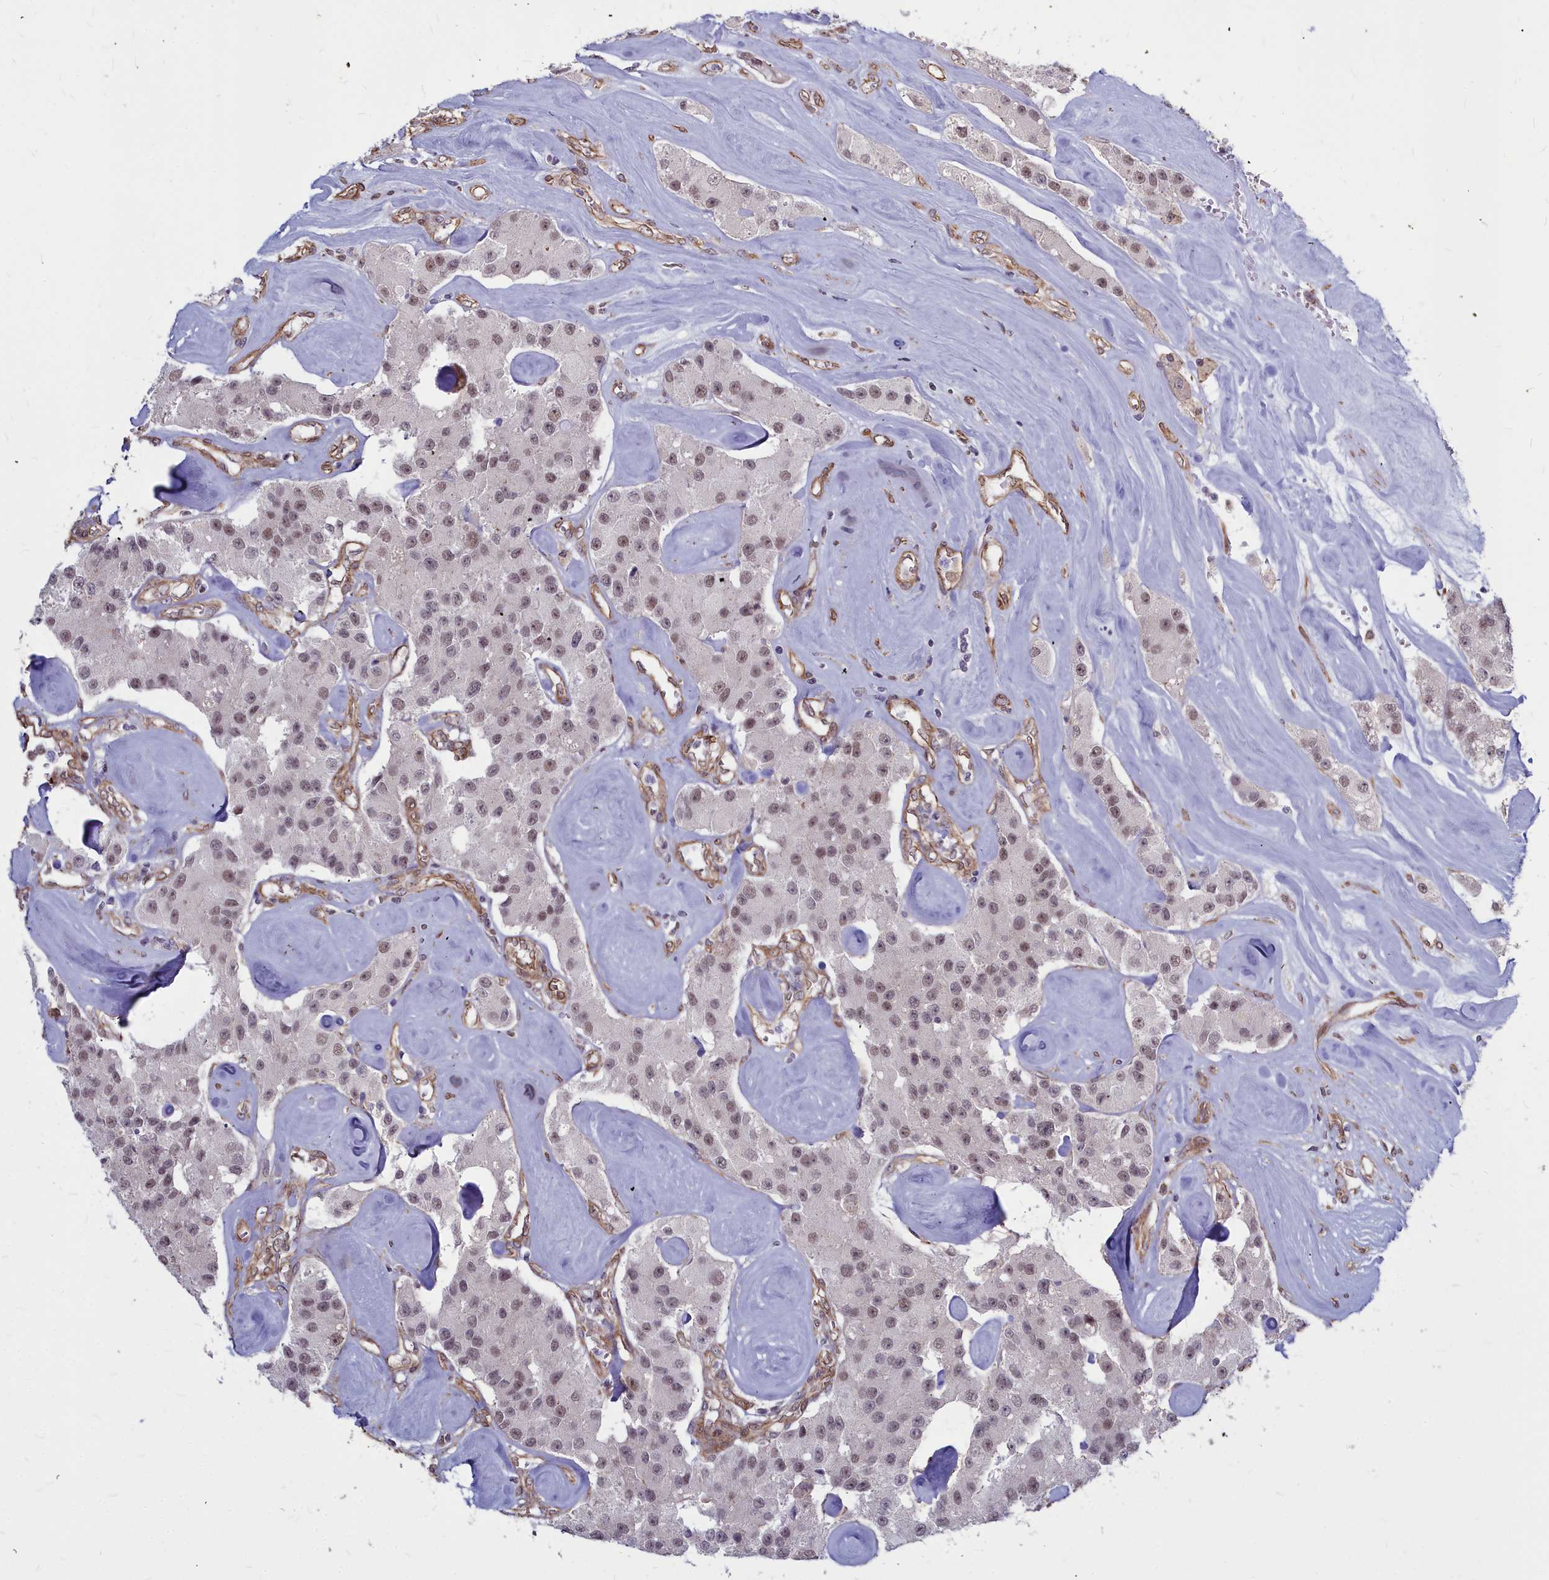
{"staining": {"intensity": "weak", "quantity": "<25%", "location": "nuclear"}, "tissue": "carcinoid", "cell_type": "Tumor cells", "image_type": "cancer", "snomed": [{"axis": "morphology", "description": "Carcinoid, malignant, NOS"}, {"axis": "topography", "description": "Pancreas"}], "caption": "IHC photomicrograph of neoplastic tissue: carcinoid stained with DAB displays no significant protein expression in tumor cells.", "gene": "YJU2", "patient": {"sex": "male", "age": 41}}